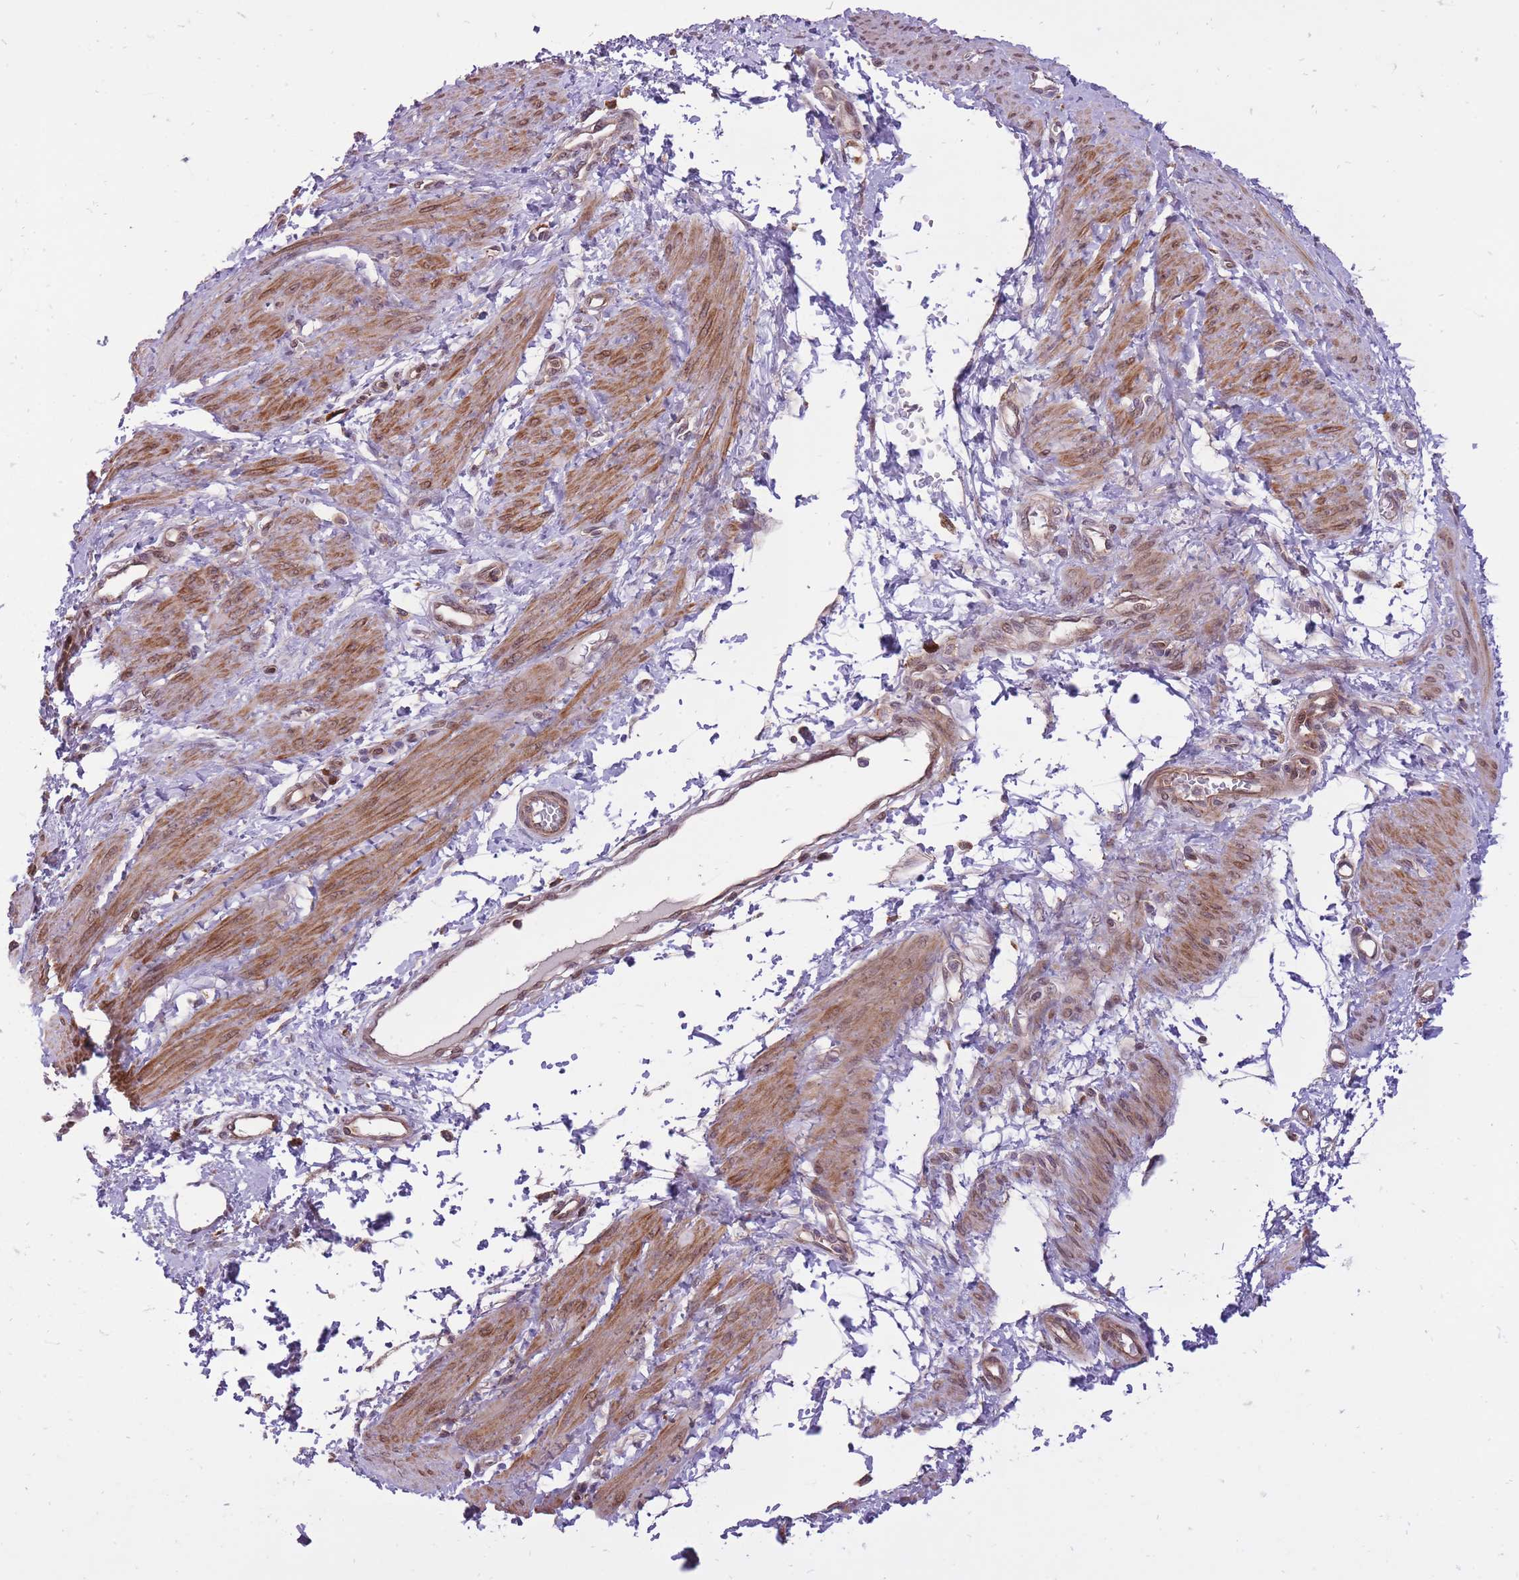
{"staining": {"intensity": "moderate", "quantity": ">75%", "location": "cytoplasmic/membranous"}, "tissue": "smooth muscle", "cell_type": "Smooth muscle cells", "image_type": "normal", "snomed": [{"axis": "morphology", "description": "Normal tissue, NOS"}, {"axis": "topography", "description": "Smooth muscle"}, {"axis": "topography", "description": "Uterus"}], "caption": "IHC of normal human smooth muscle displays medium levels of moderate cytoplasmic/membranous expression in approximately >75% of smooth muscle cells. (Stains: DAB in brown, nuclei in blue, Microscopy: brightfield microscopy at high magnification).", "gene": "TET3", "patient": {"sex": "female", "age": 39}}